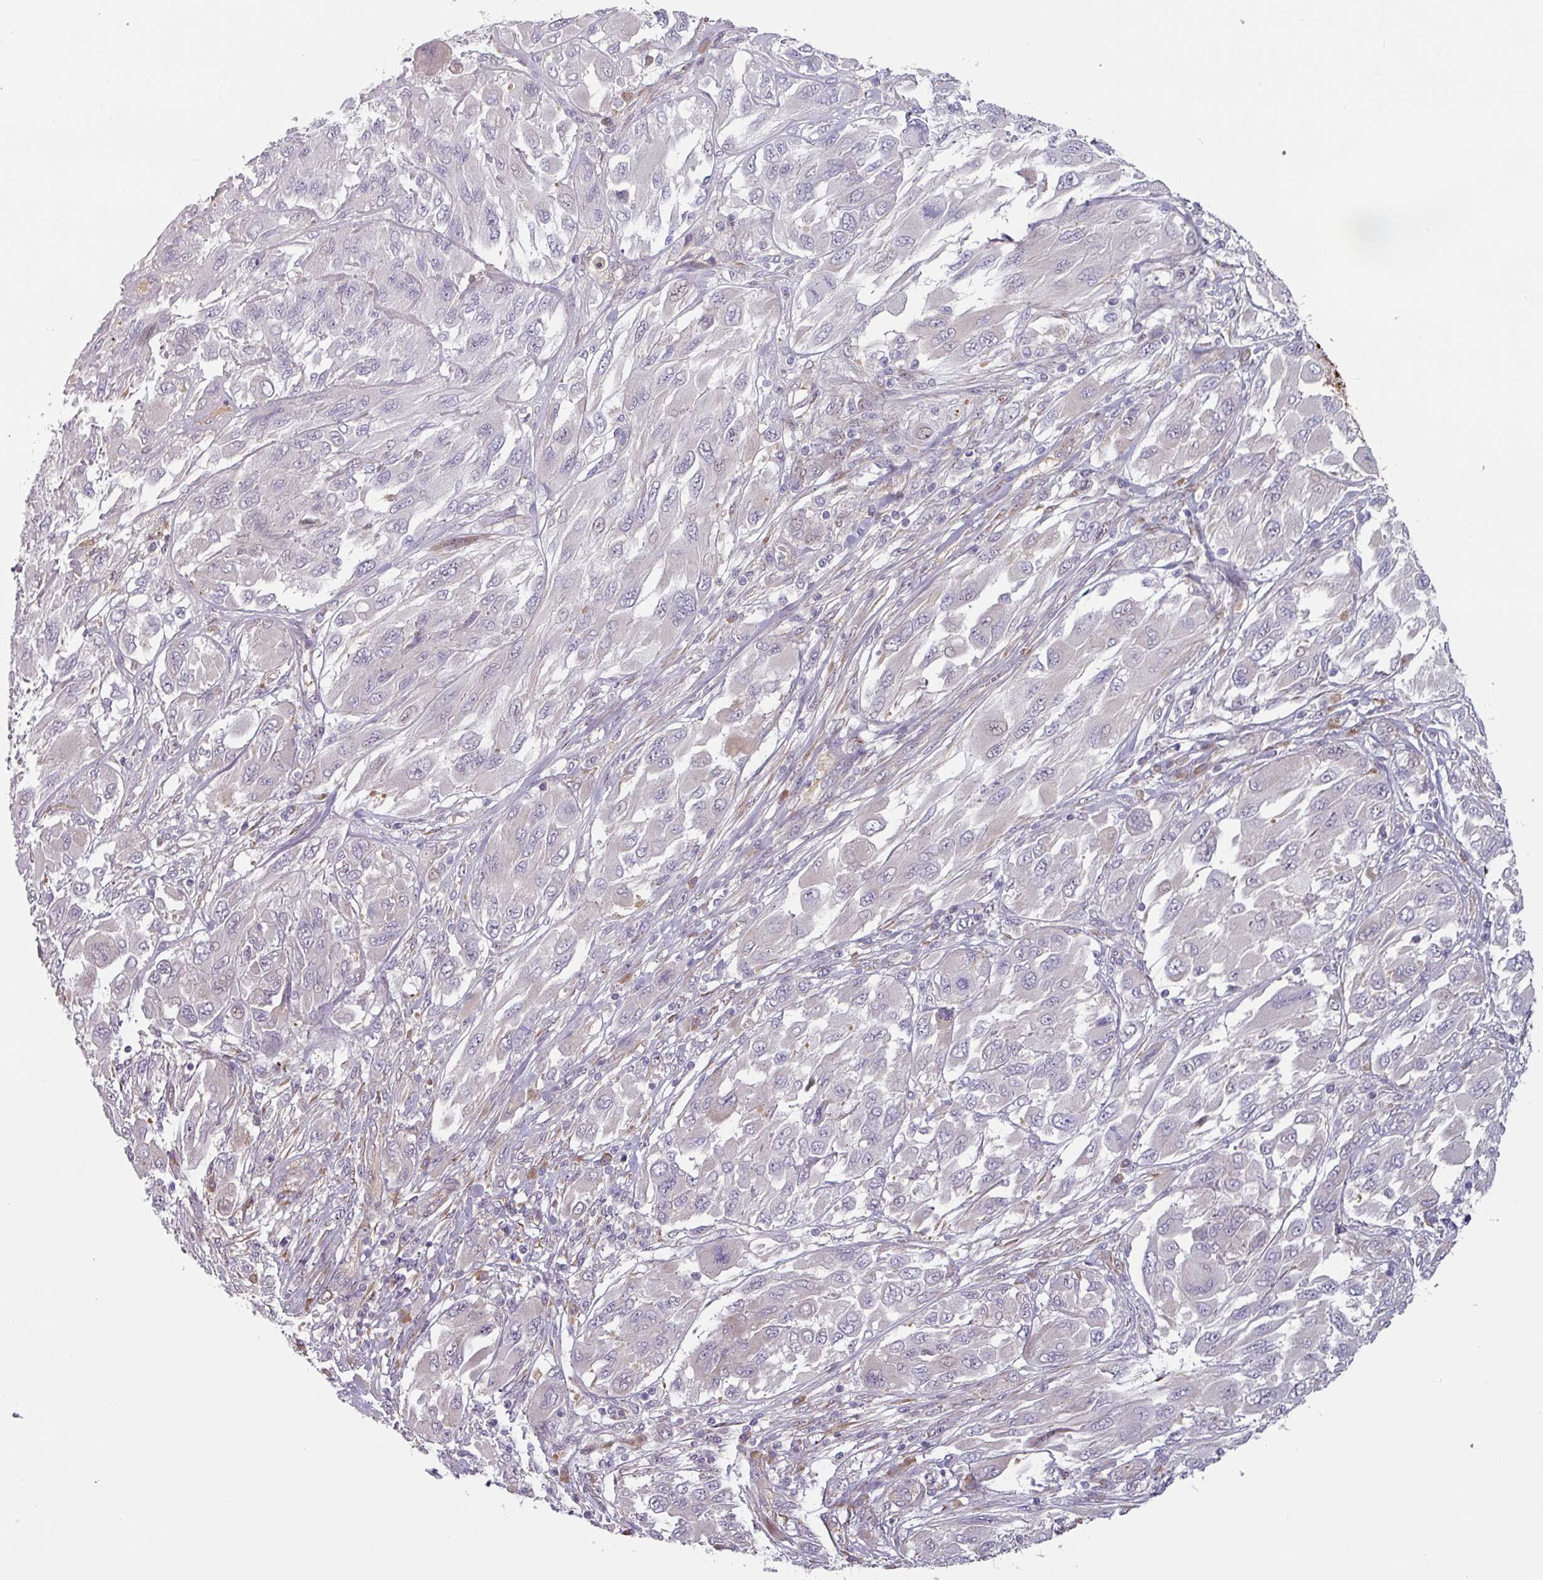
{"staining": {"intensity": "negative", "quantity": "none", "location": "none"}, "tissue": "melanoma", "cell_type": "Tumor cells", "image_type": "cancer", "snomed": [{"axis": "morphology", "description": "Malignant melanoma, NOS"}, {"axis": "topography", "description": "Skin"}], "caption": "Micrograph shows no significant protein staining in tumor cells of malignant melanoma.", "gene": "CEP78", "patient": {"sex": "female", "age": 91}}